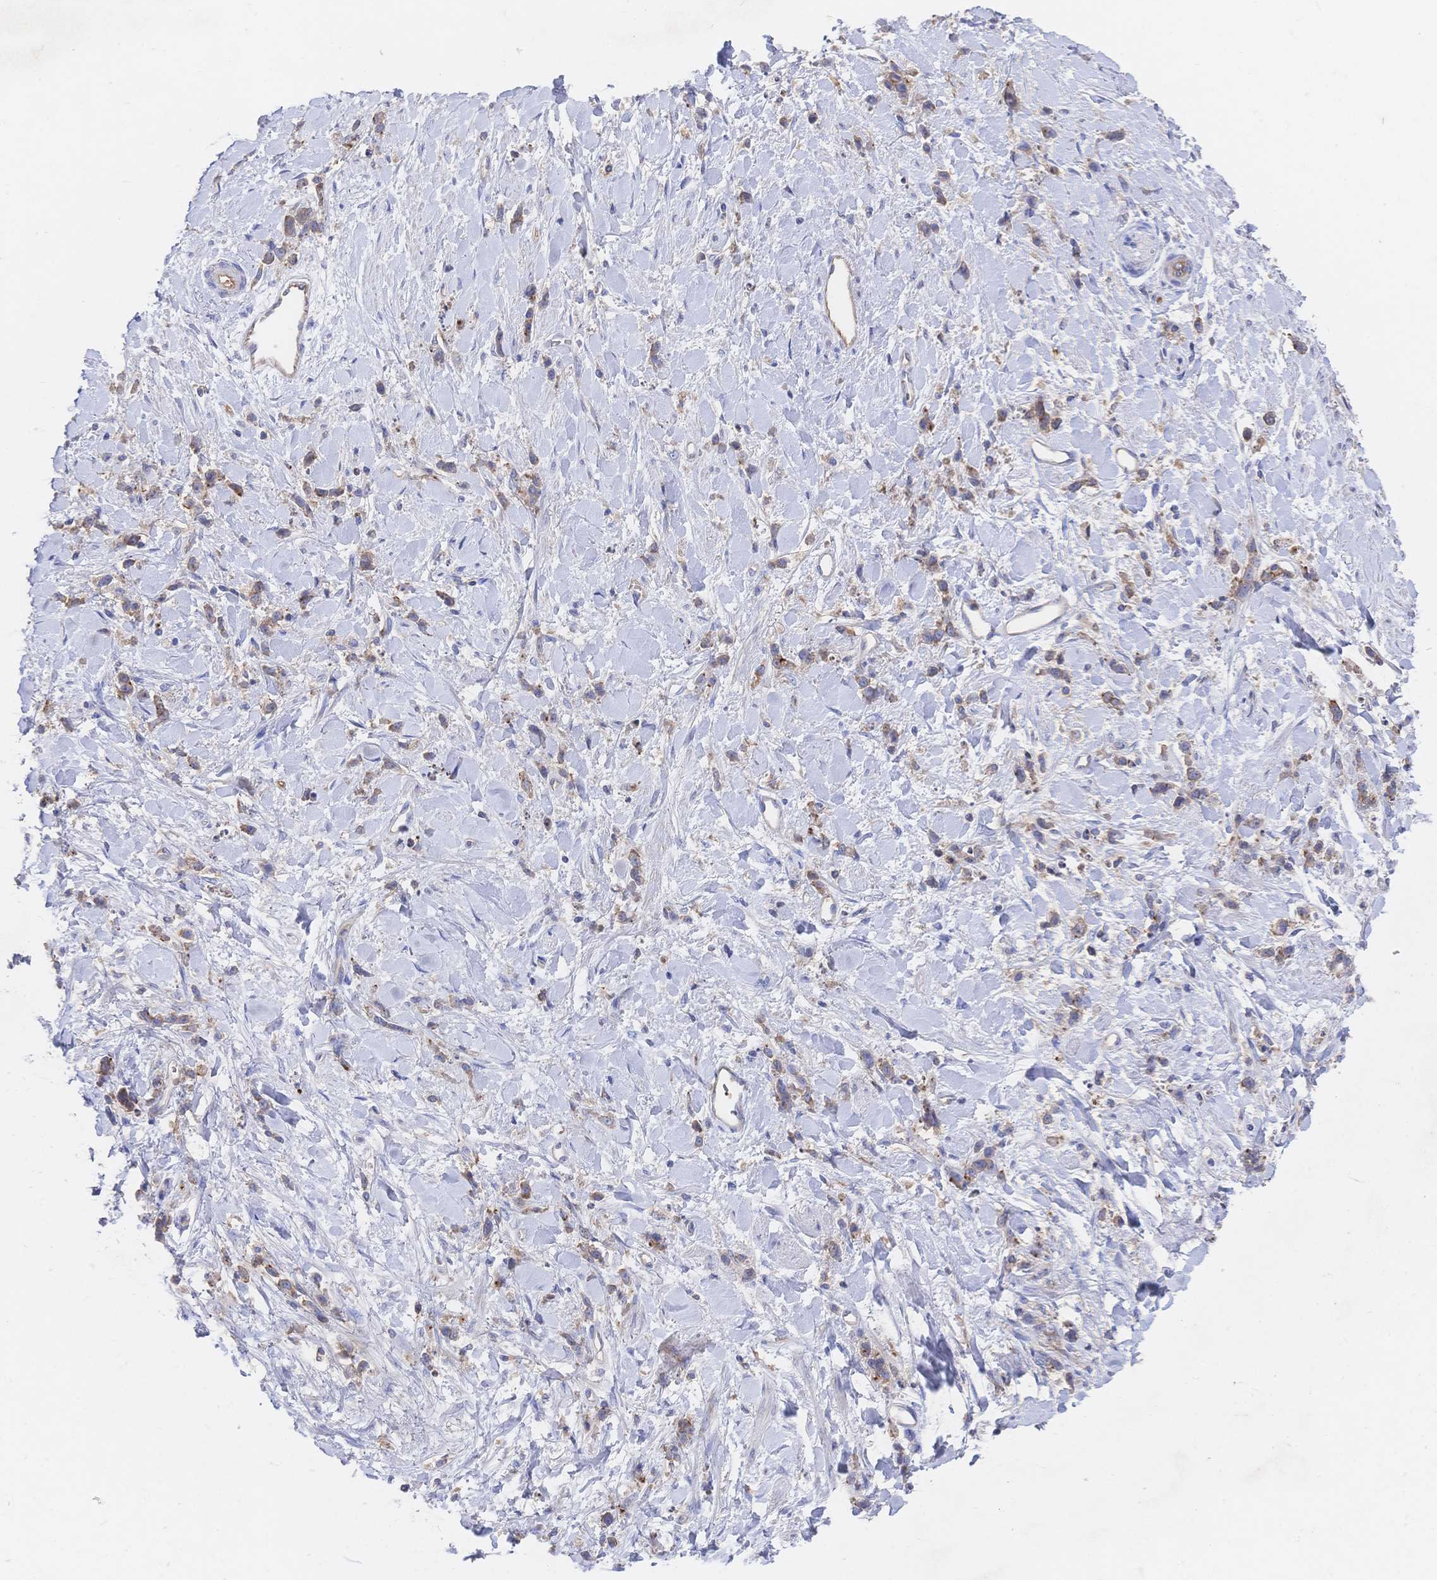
{"staining": {"intensity": "moderate", "quantity": ">75%", "location": "cytoplasmic/membranous"}, "tissue": "stomach cancer", "cell_type": "Tumor cells", "image_type": "cancer", "snomed": [{"axis": "morphology", "description": "Adenocarcinoma, NOS"}, {"axis": "topography", "description": "Stomach"}], "caption": "A photomicrograph of human stomach cancer stained for a protein exhibits moderate cytoplasmic/membranous brown staining in tumor cells.", "gene": "F11R", "patient": {"sex": "female", "age": 60}}